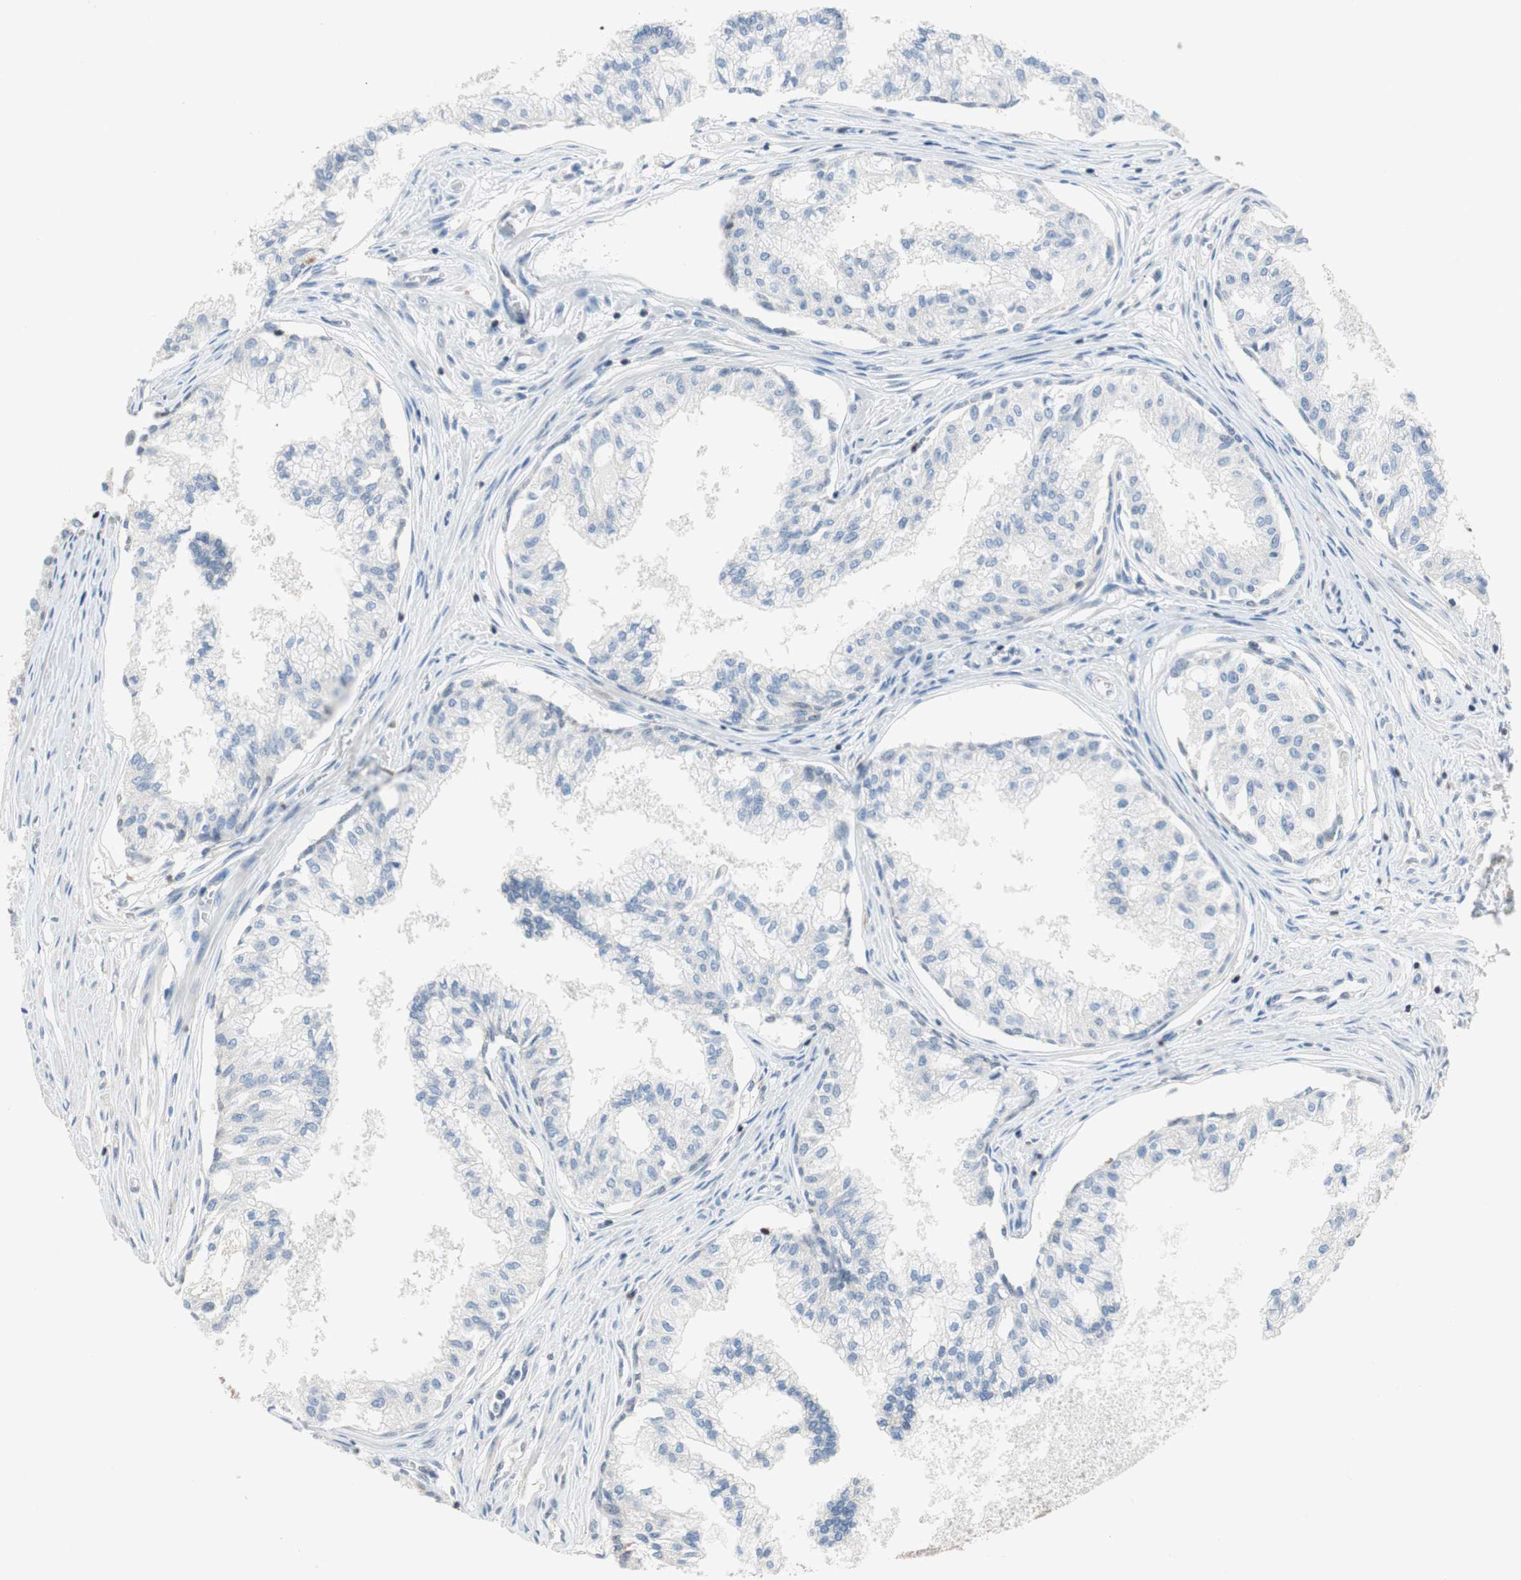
{"staining": {"intensity": "weak", "quantity": "<25%", "location": "cytoplasmic/membranous"}, "tissue": "prostate", "cell_type": "Glandular cells", "image_type": "normal", "snomed": [{"axis": "morphology", "description": "Normal tissue, NOS"}, {"axis": "topography", "description": "Prostate"}], "caption": "Human prostate stained for a protein using IHC shows no positivity in glandular cells.", "gene": "NFATC2", "patient": {"sex": "male", "age": 51}}